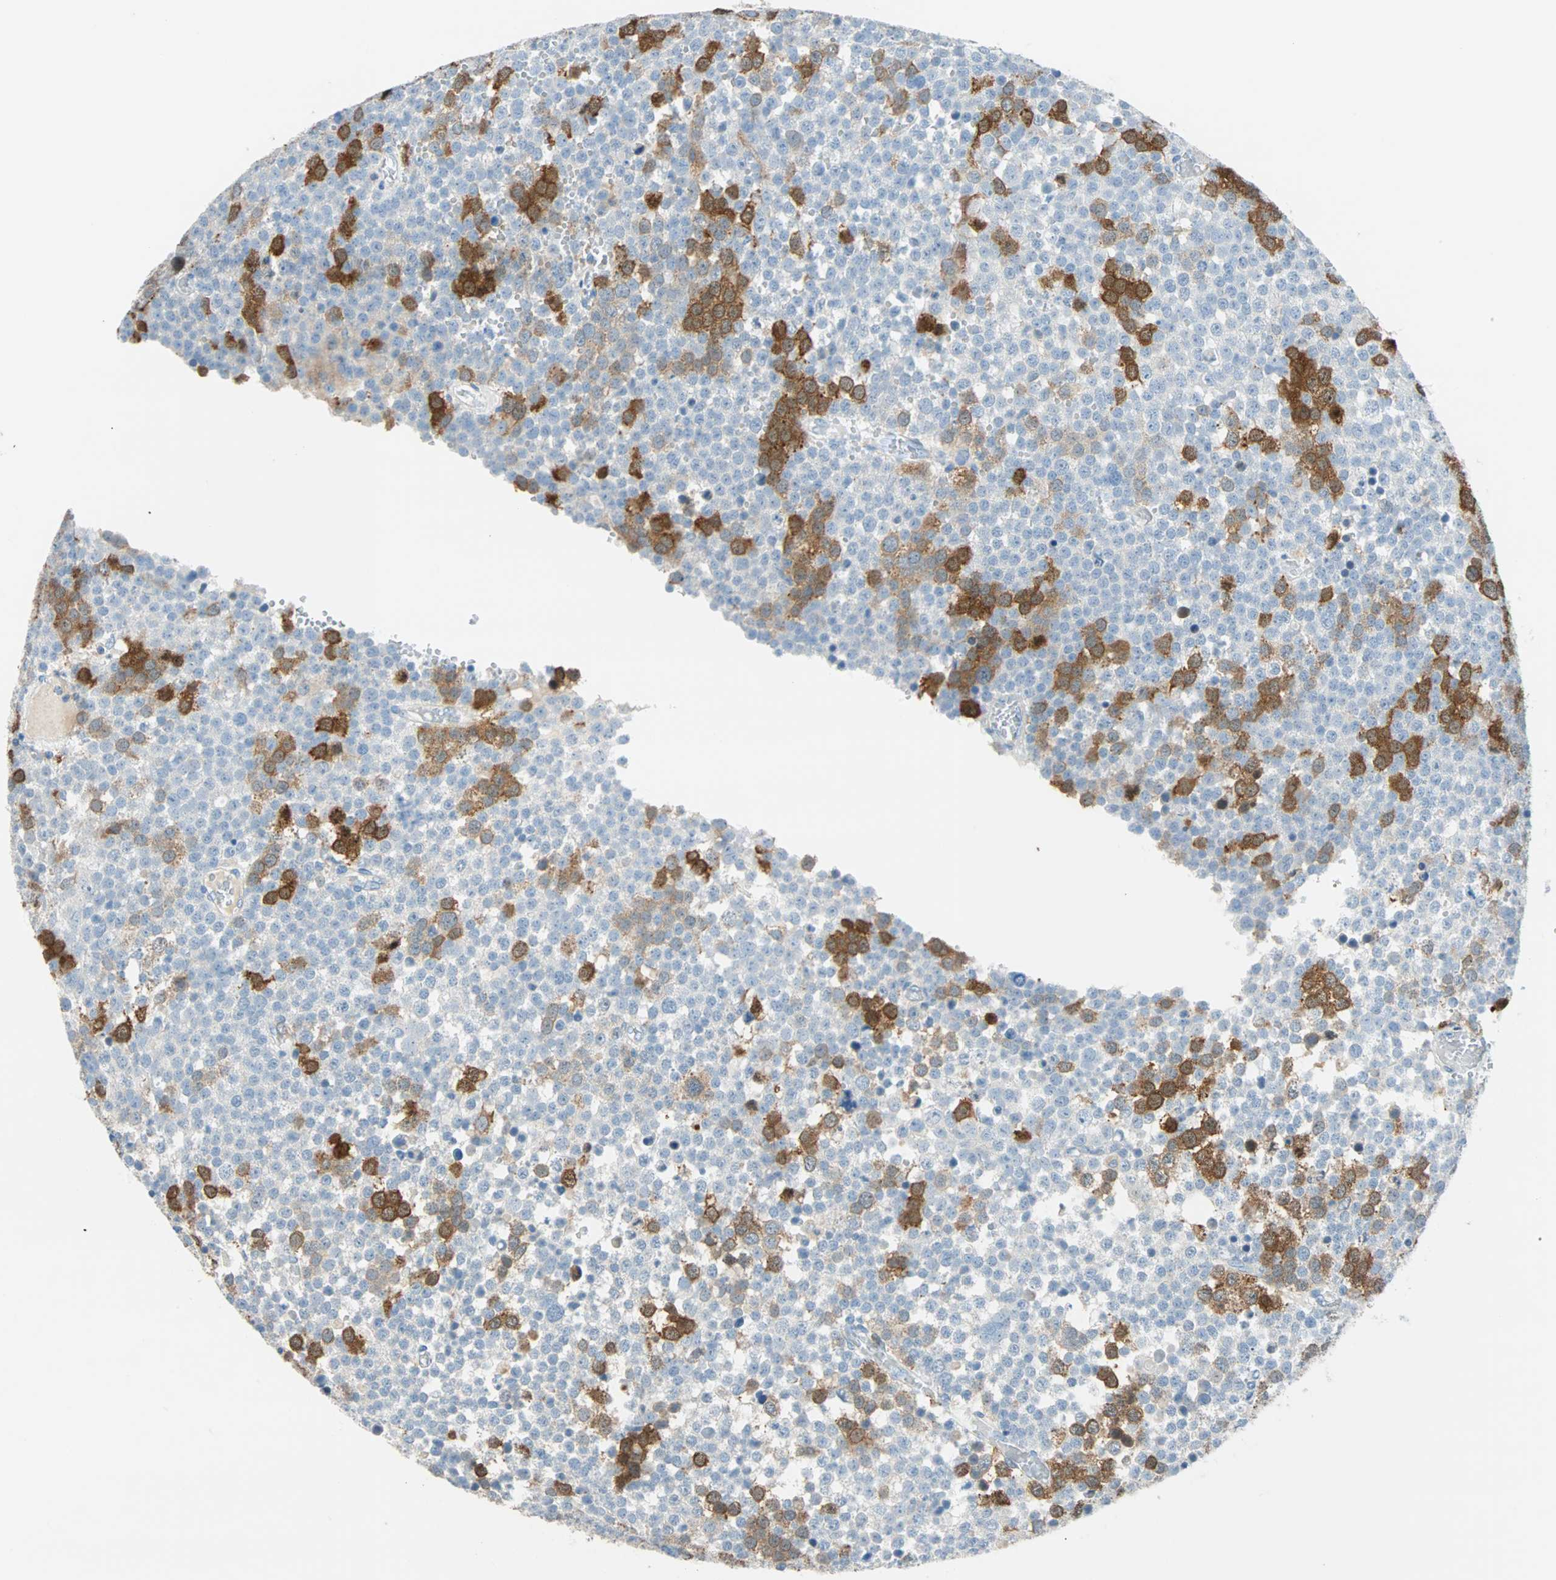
{"staining": {"intensity": "strong", "quantity": "<25%", "location": "cytoplasmic/membranous,nuclear"}, "tissue": "testis cancer", "cell_type": "Tumor cells", "image_type": "cancer", "snomed": [{"axis": "morphology", "description": "Seminoma, NOS"}, {"axis": "topography", "description": "Testis"}], "caption": "Testis cancer stained with a protein marker displays strong staining in tumor cells.", "gene": "PTTG1", "patient": {"sex": "male", "age": 71}}